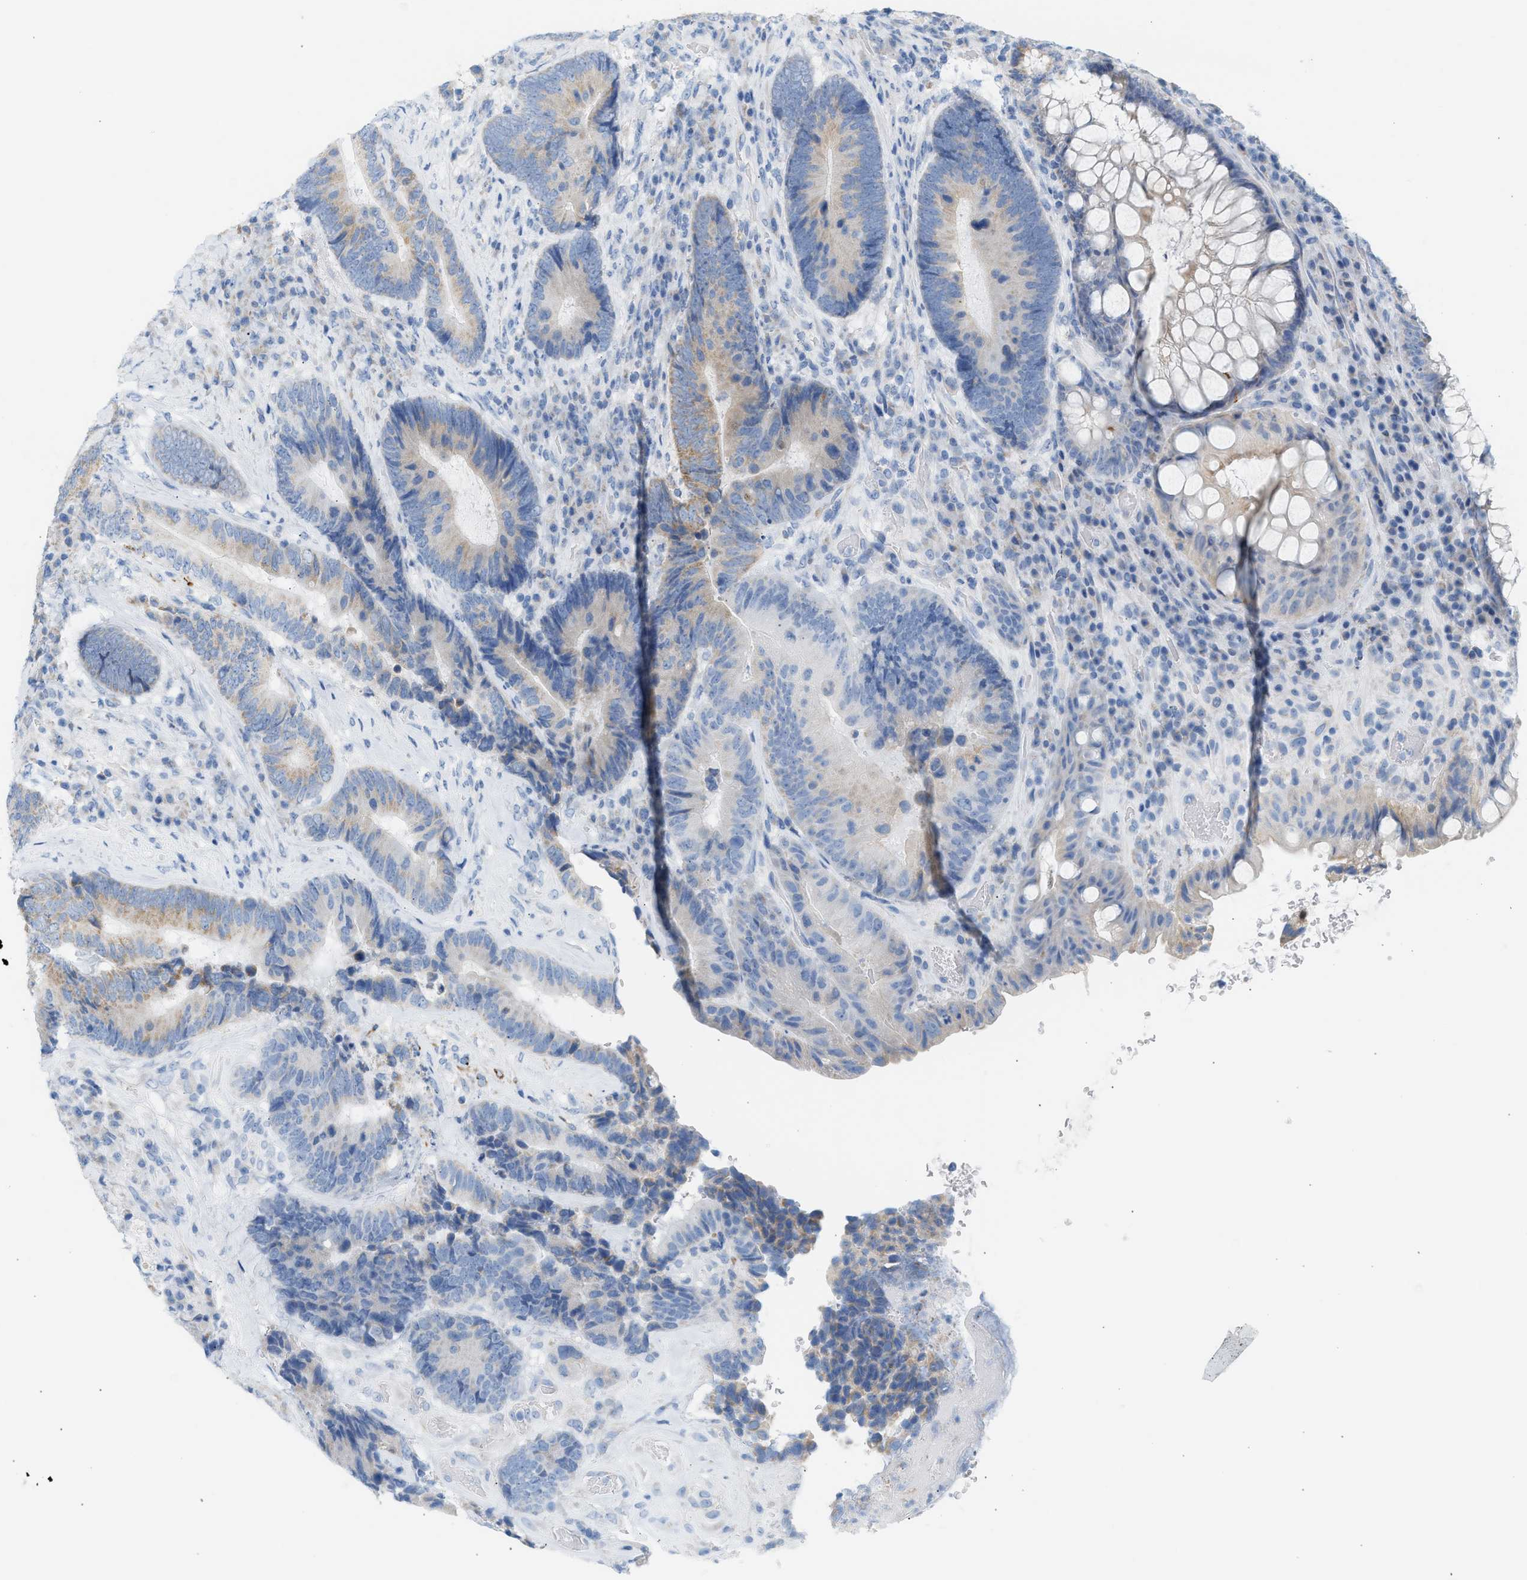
{"staining": {"intensity": "moderate", "quantity": "<25%", "location": "cytoplasmic/membranous"}, "tissue": "colorectal cancer", "cell_type": "Tumor cells", "image_type": "cancer", "snomed": [{"axis": "morphology", "description": "Adenocarcinoma, NOS"}, {"axis": "topography", "description": "Rectum"}], "caption": "Moderate cytoplasmic/membranous positivity is seen in about <25% of tumor cells in adenocarcinoma (colorectal).", "gene": "NDUFS8", "patient": {"sex": "female", "age": 89}}